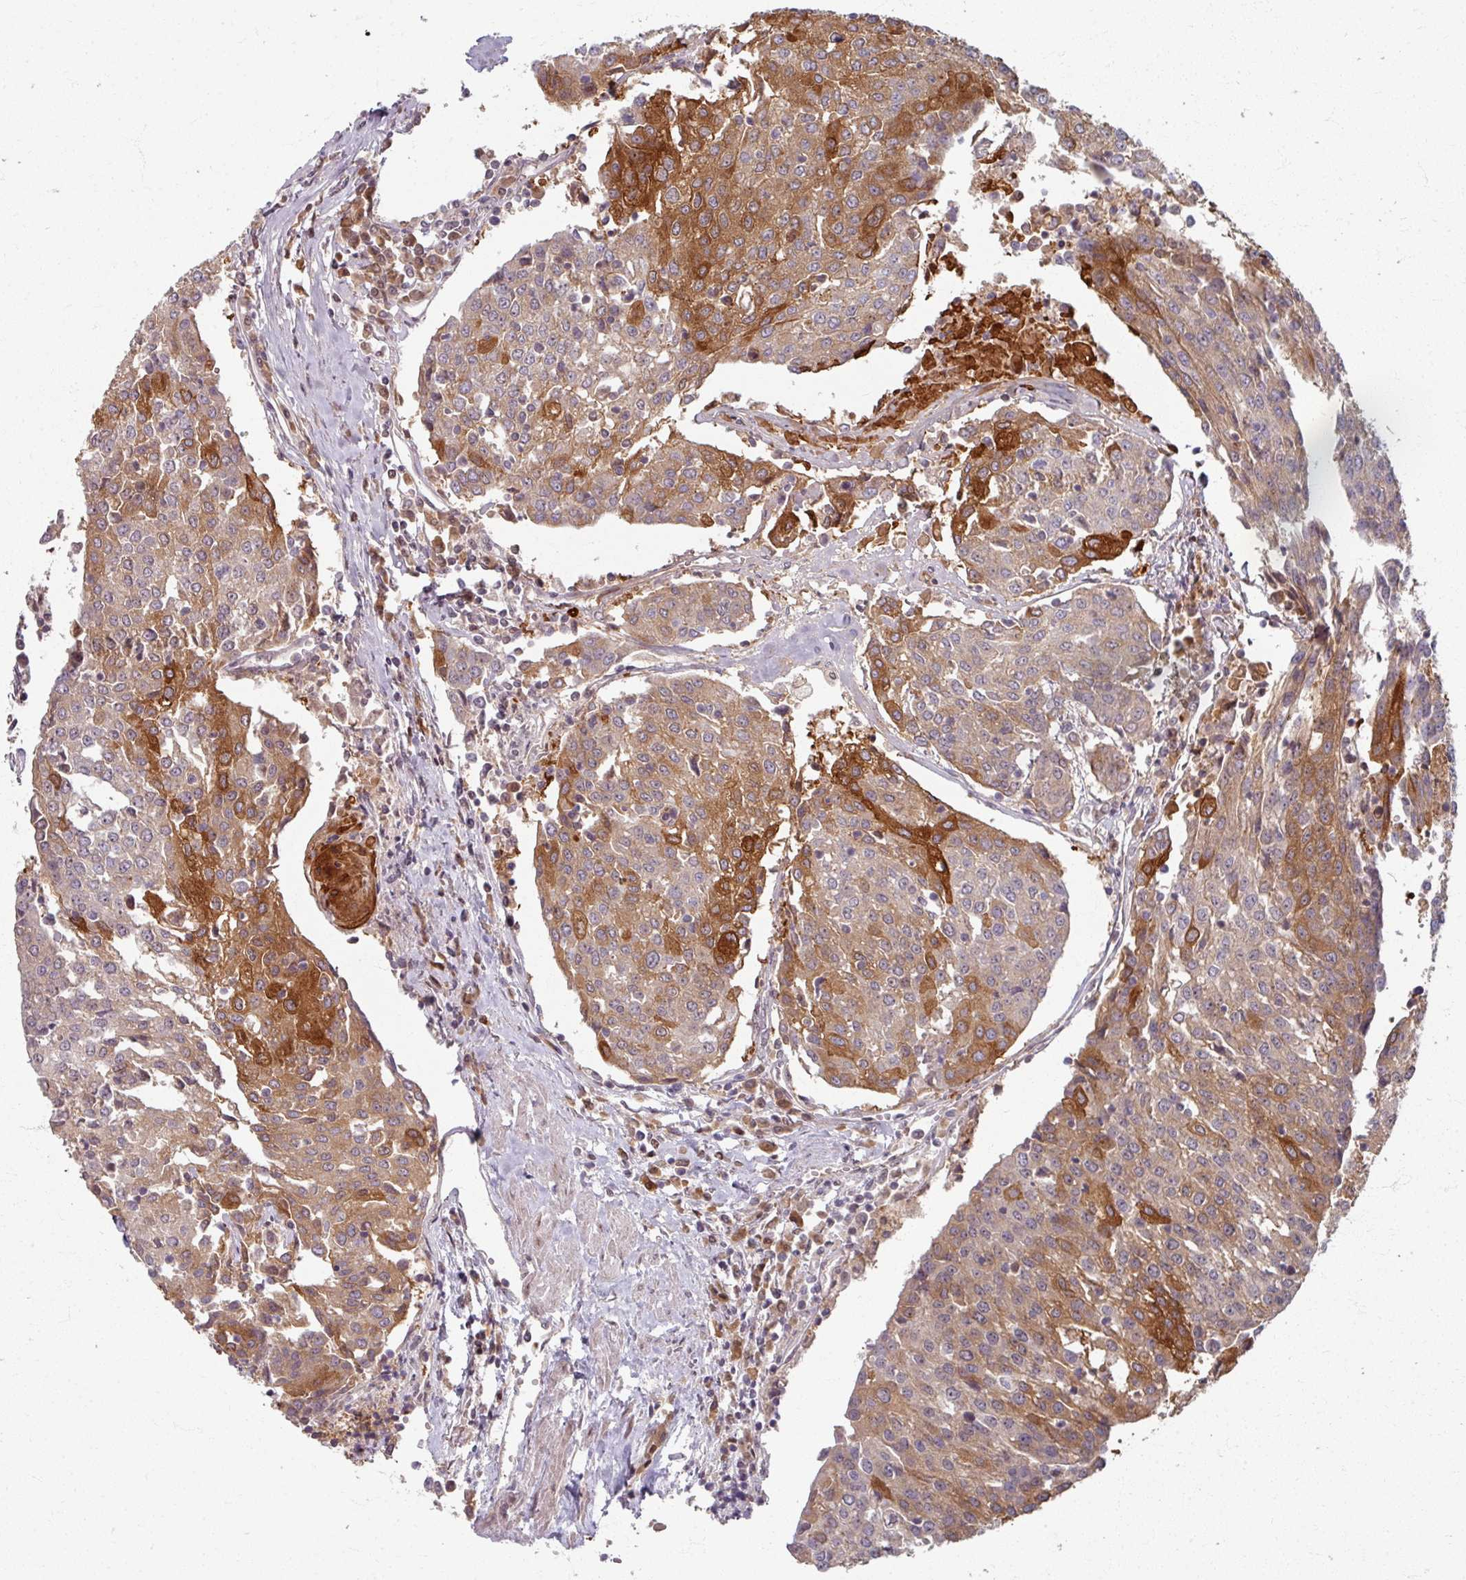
{"staining": {"intensity": "strong", "quantity": "25%-75%", "location": "cytoplasmic/membranous"}, "tissue": "urothelial cancer", "cell_type": "Tumor cells", "image_type": "cancer", "snomed": [{"axis": "morphology", "description": "Urothelial carcinoma, High grade"}, {"axis": "topography", "description": "Urinary bladder"}], "caption": "An IHC image of neoplastic tissue is shown. Protein staining in brown highlights strong cytoplasmic/membranous positivity in urothelial carcinoma (high-grade) within tumor cells.", "gene": "KLC3", "patient": {"sex": "female", "age": 85}}